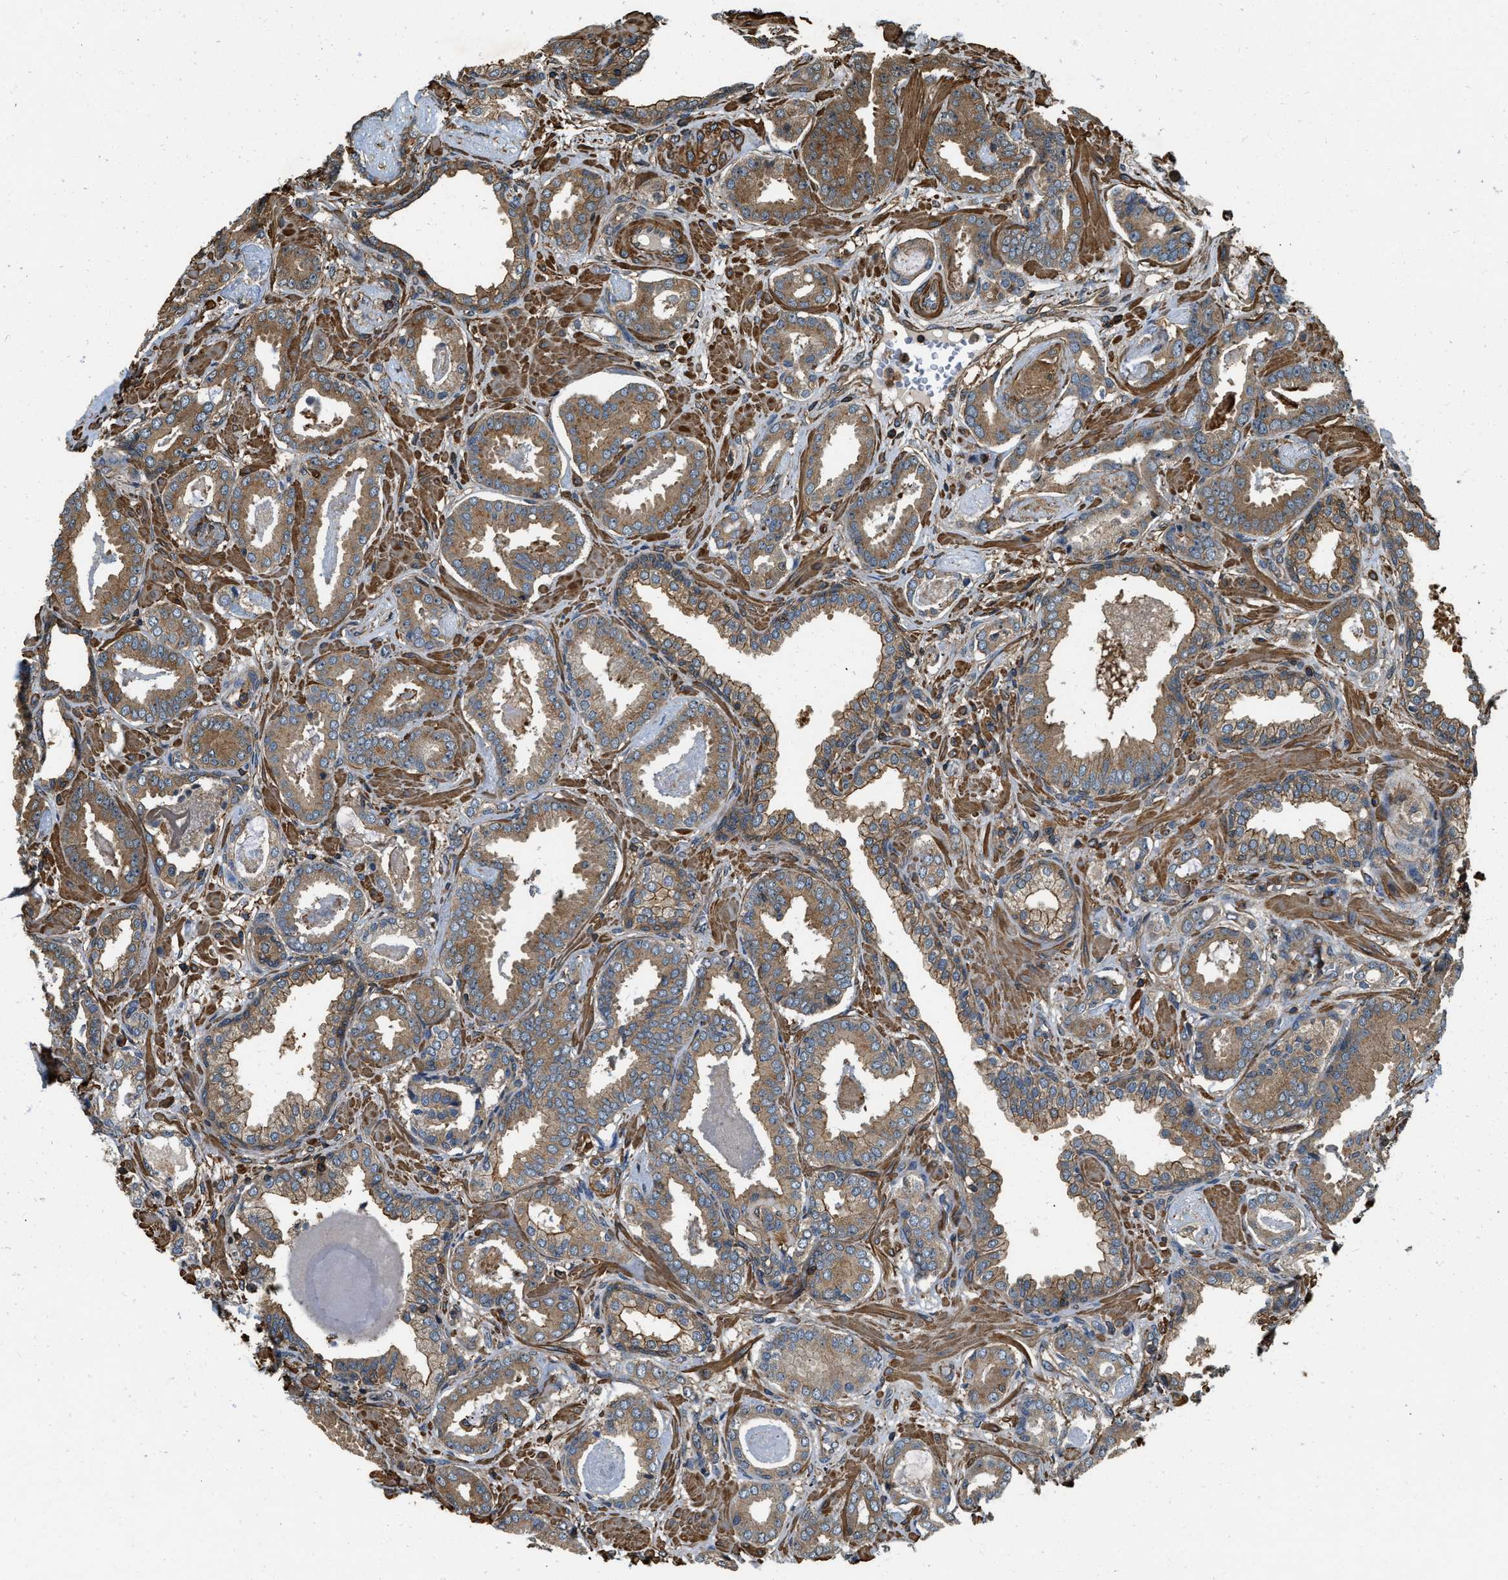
{"staining": {"intensity": "moderate", "quantity": ">75%", "location": "cytoplasmic/membranous"}, "tissue": "prostate cancer", "cell_type": "Tumor cells", "image_type": "cancer", "snomed": [{"axis": "morphology", "description": "Adenocarcinoma, Low grade"}, {"axis": "topography", "description": "Prostate"}], "caption": "This photomicrograph demonstrates immunohistochemistry staining of low-grade adenocarcinoma (prostate), with medium moderate cytoplasmic/membranous staining in about >75% of tumor cells.", "gene": "YARS1", "patient": {"sex": "male", "age": 53}}